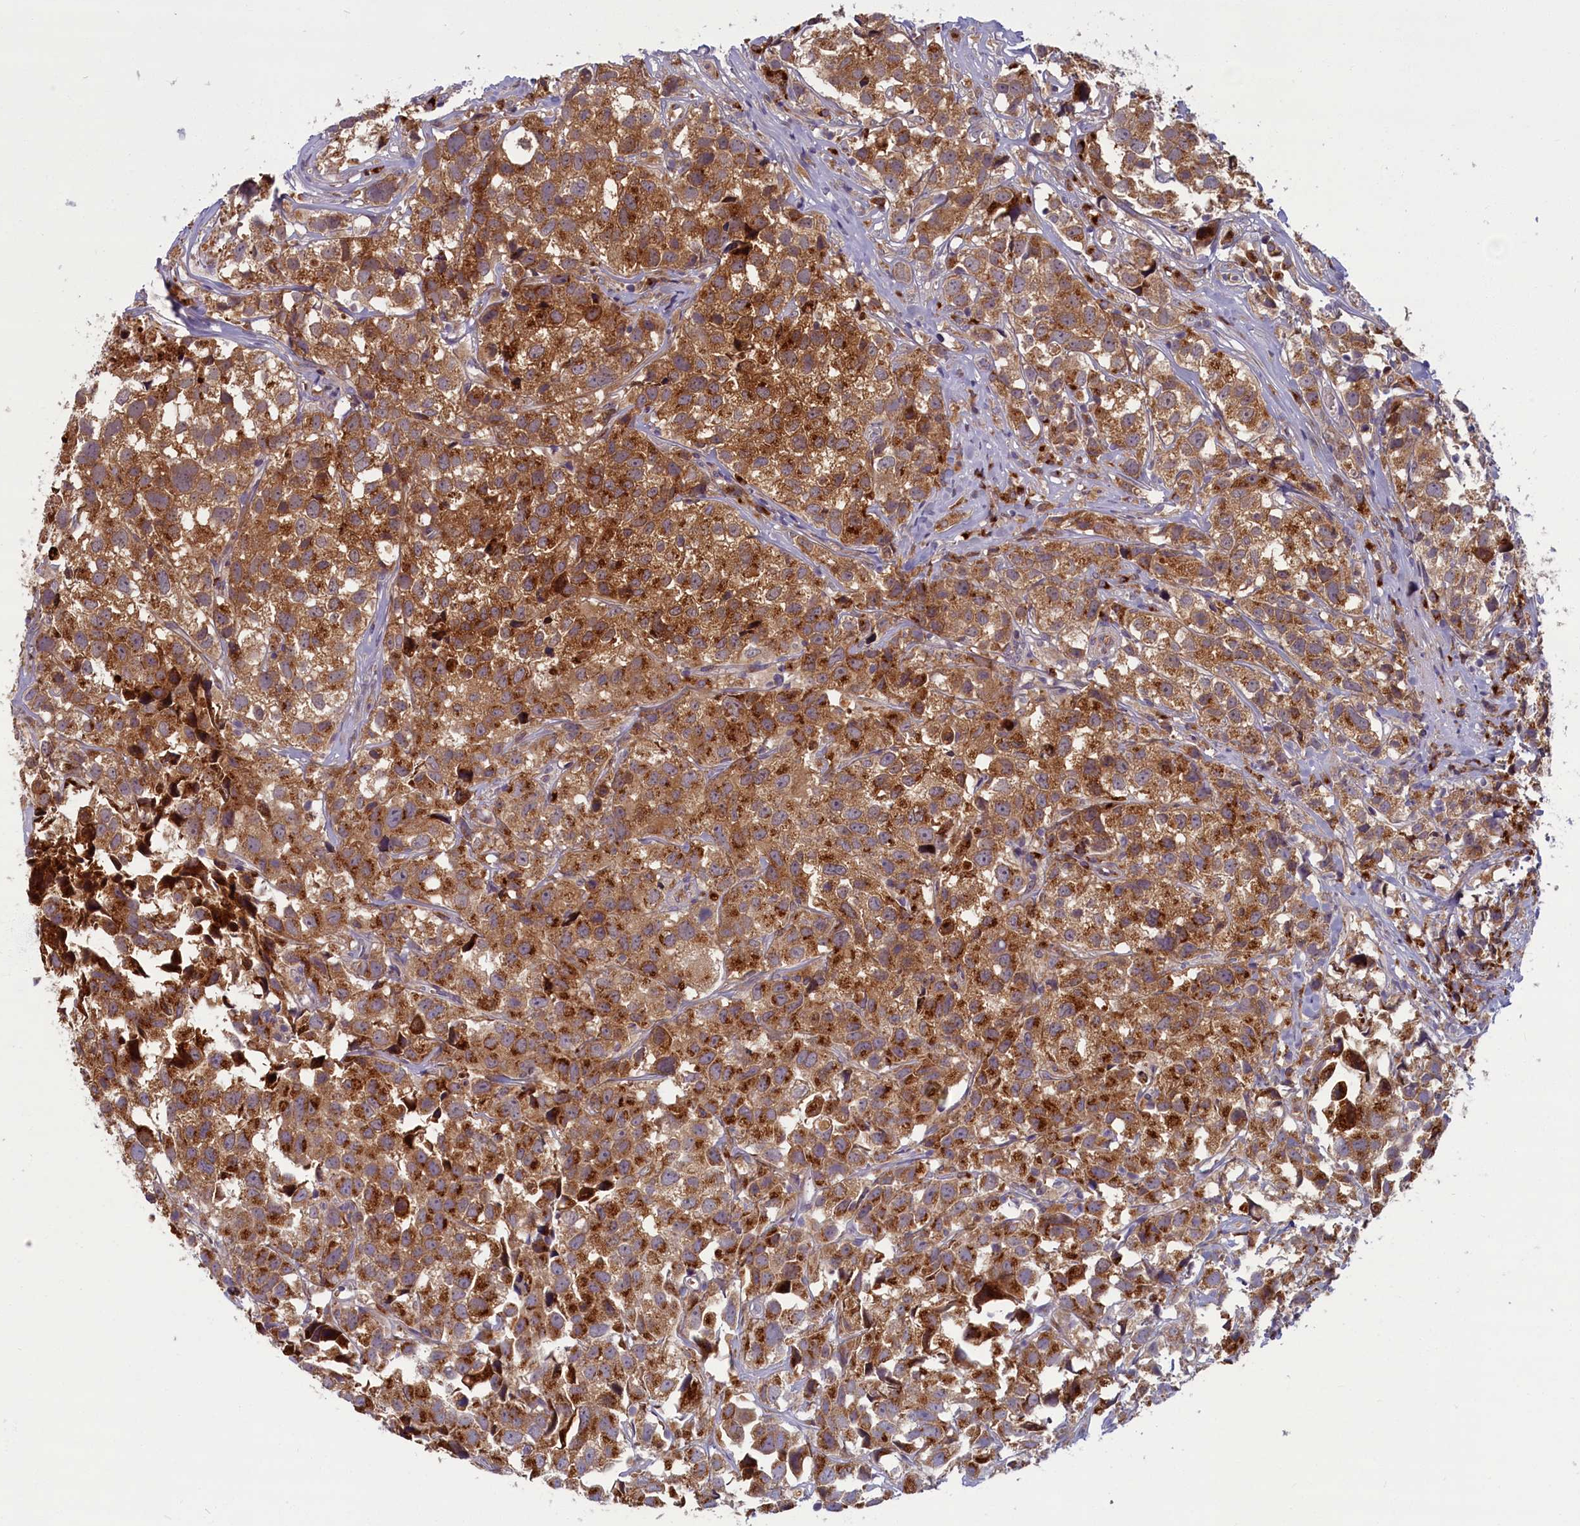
{"staining": {"intensity": "moderate", "quantity": ">75%", "location": "cytoplasmic/membranous"}, "tissue": "urothelial cancer", "cell_type": "Tumor cells", "image_type": "cancer", "snomed": [{"axis": "morphology", "description": "Urothelial carcinoma, High grade"}, {"axis": "topography", "description": "Urinary bladder"}], "caption": "Immunohistochemistry (DAB (3,3'-diaminobenzidine)) staining of human urothelial cancer exhibits moderate cytoplasmic/membranous protein expression in about >75% of tumor cells. (Brightfield microscopy of DAB IHC at high magnification).", "gene": "BLVRB", "patient": {"sex": "female", "age": 75}}